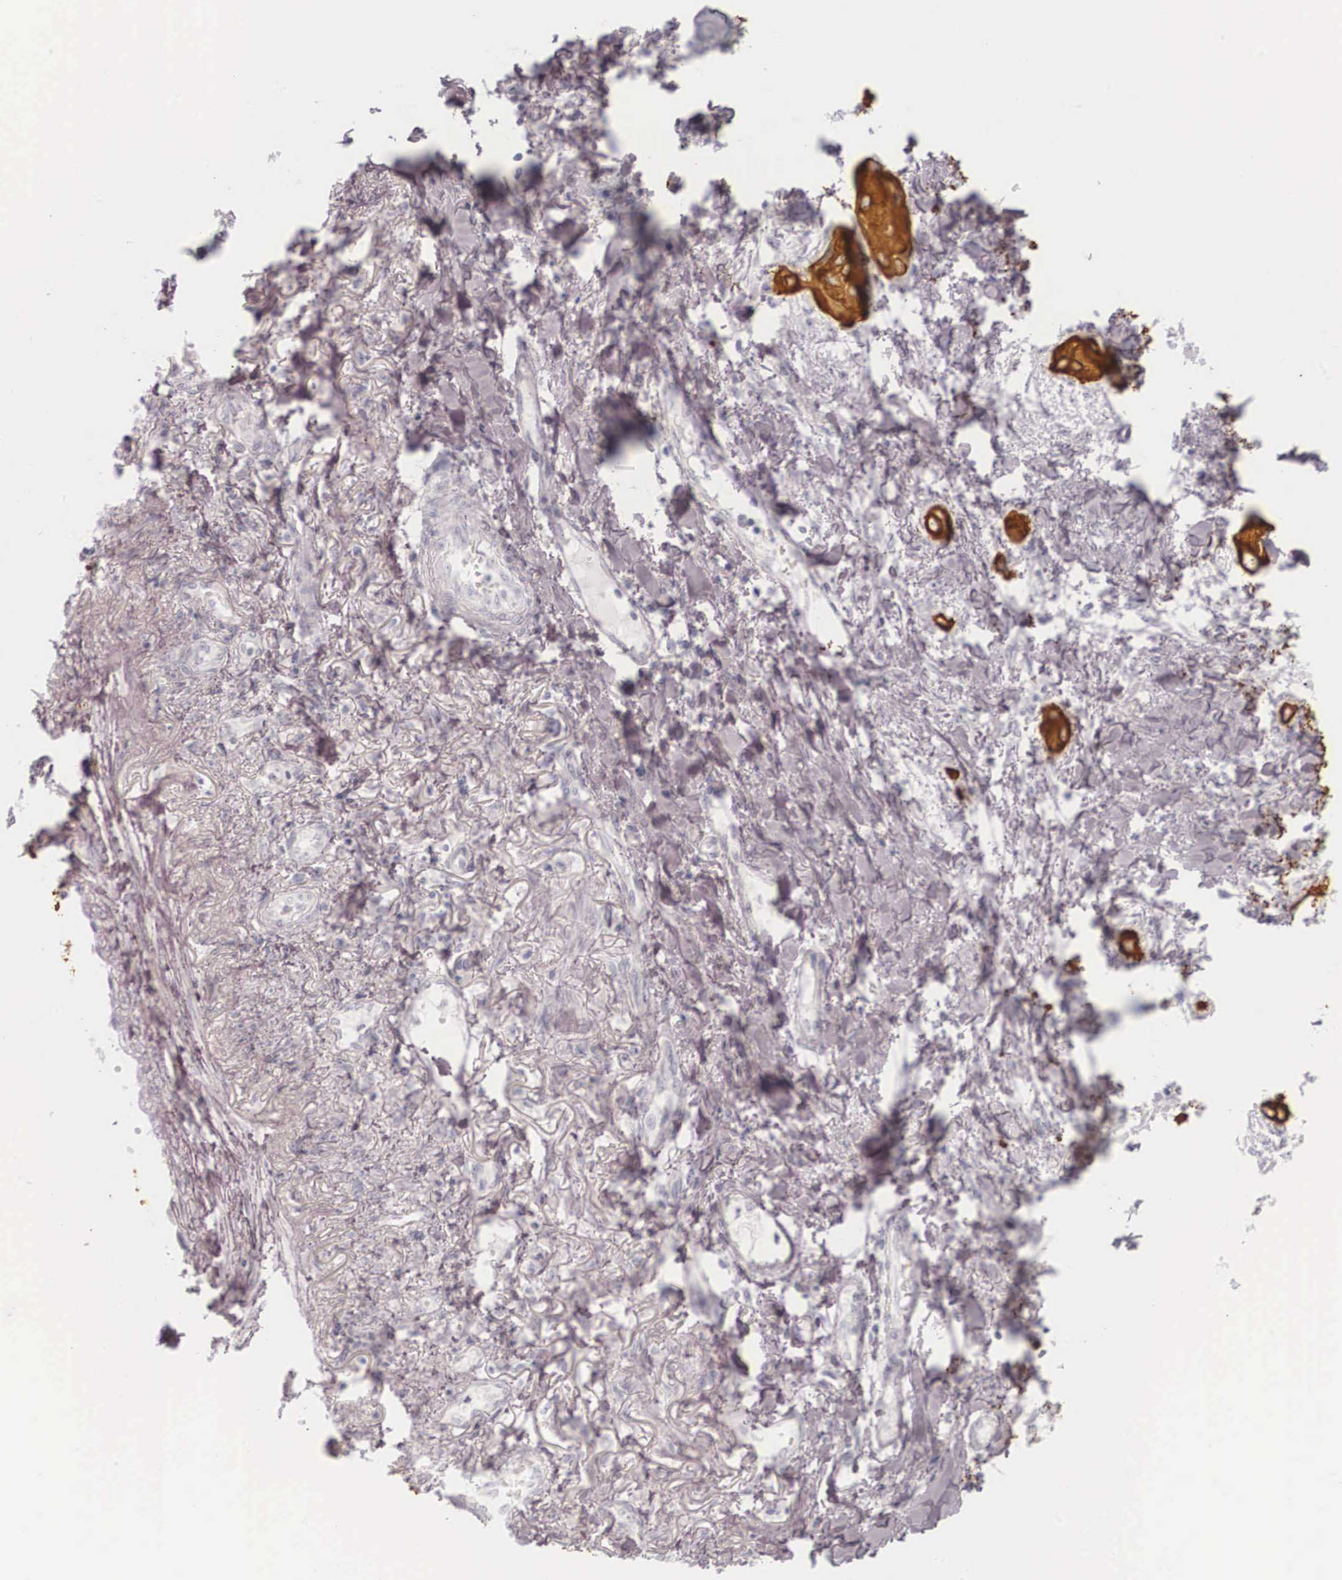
{"staining": {"intensity": "strong", "quantity": ">75%", "location": "cytoplasmic/membranous"}, "tissue": "lung cancer", "cell_type": "Tumor cells", "image_type": "cancer", "snomed": [{"axis": "morphology", "description": "Squamous cell carcinoma, NOS"}, {"axis": "topography", "description": "Lung"}], "caption": "Immunohistochemistry (DAB (3,3'-diaminobenzidine)) staining of lung squamous cell carcinoma demonstrates strong cytoplasmic/membranous protein staining in about >75% of tumor cells.", "gene": "KRT14", "patient": {"sex": "male", "age": 71}}